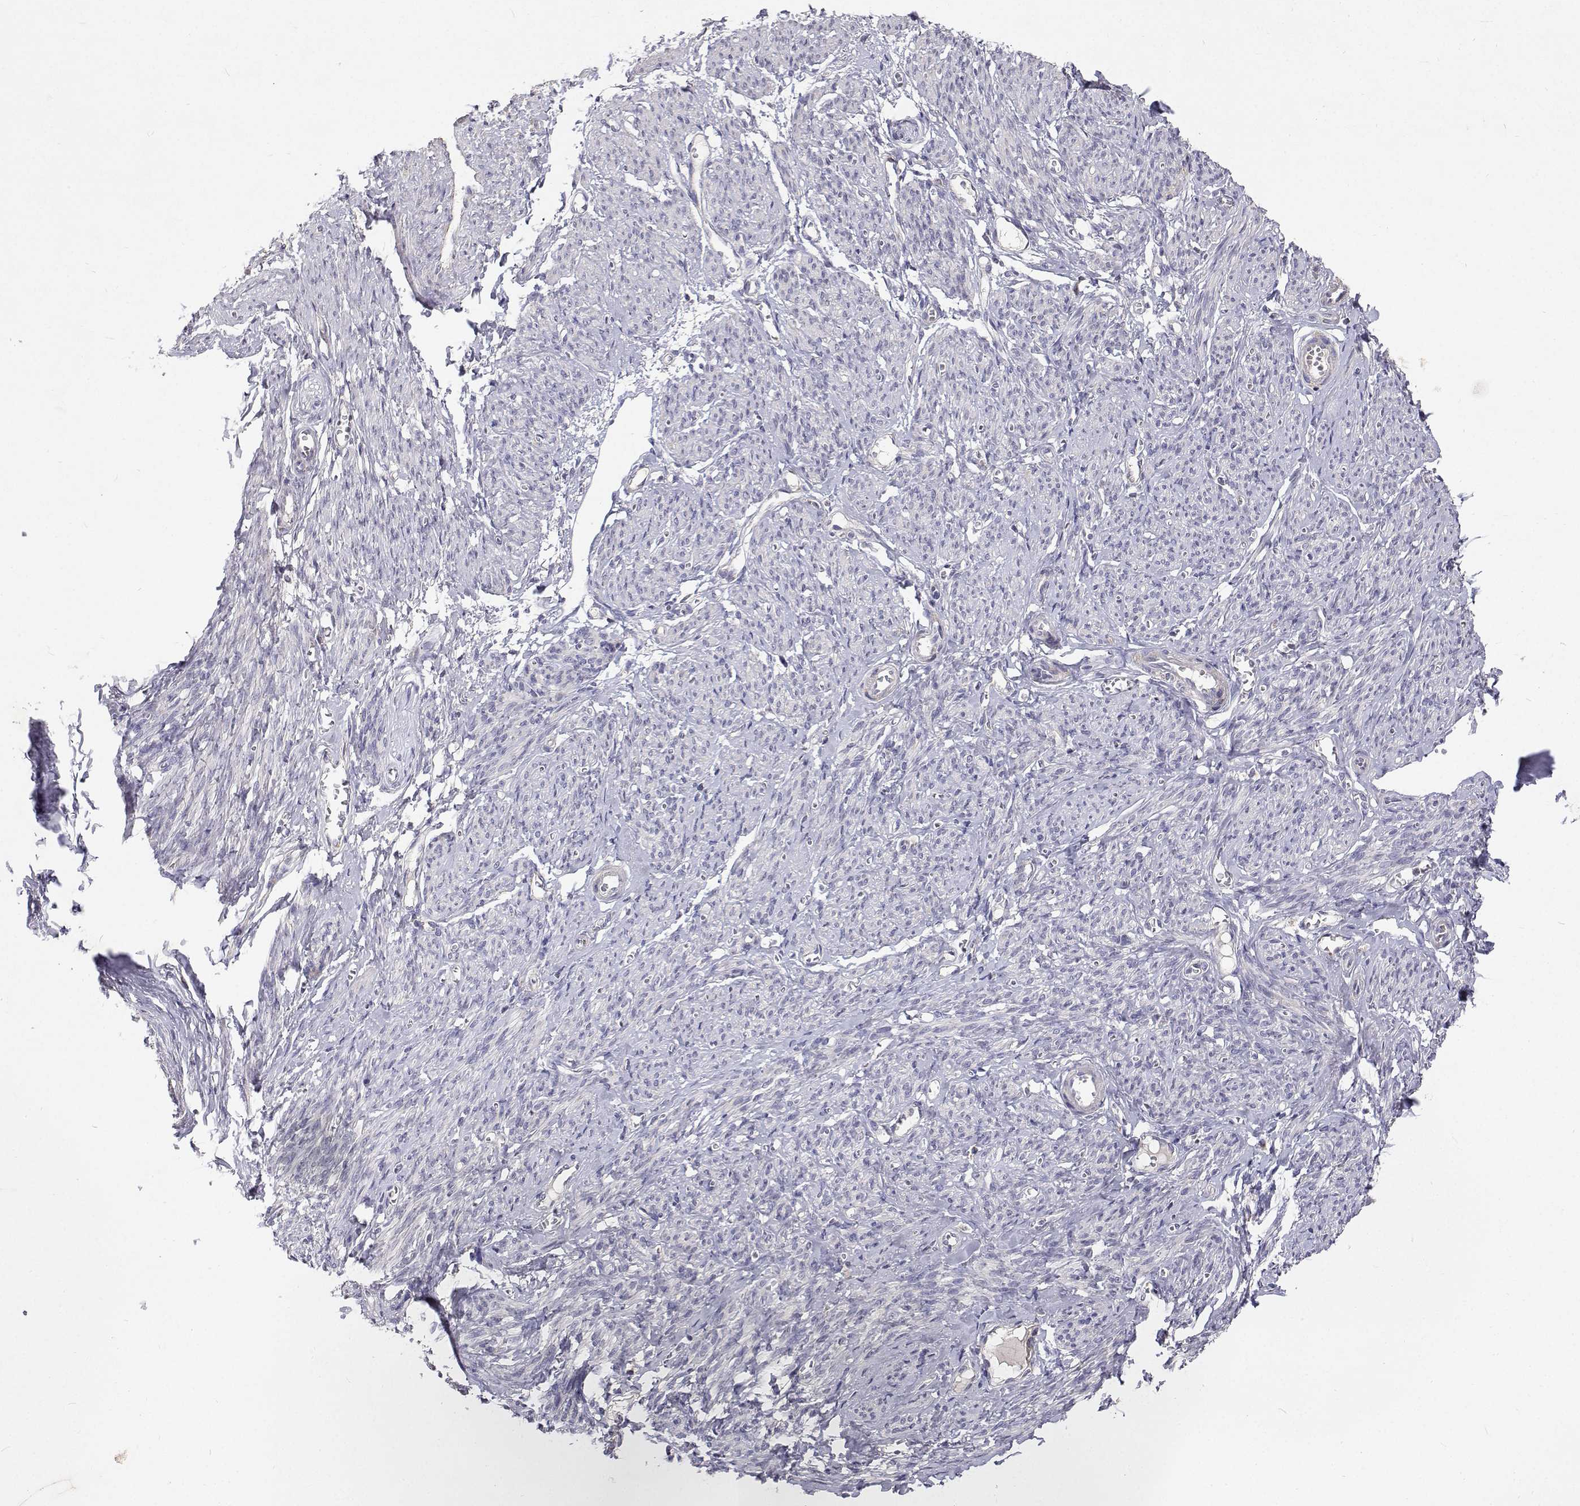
{"staining": {"intensity": "negative", "quantity": "none", "location": "none"}, "tissue": "smooth muscle", "cell_type": "Smooth muscle cells", "image_type": "normal", "snomed": [{"axis": "morphology", "description": "Normal tissue, NOS"}, {"axis": "topography", "description": "Smooth muscle"}], "caption": "A high-resolution image shows immunohistochemistry (IHC) staining of benign smooth muscle, which reveals no significant staining in smooth muscle cells.", "gene": "TRIM60", "patient": {"sex": "female", "age": 65}}